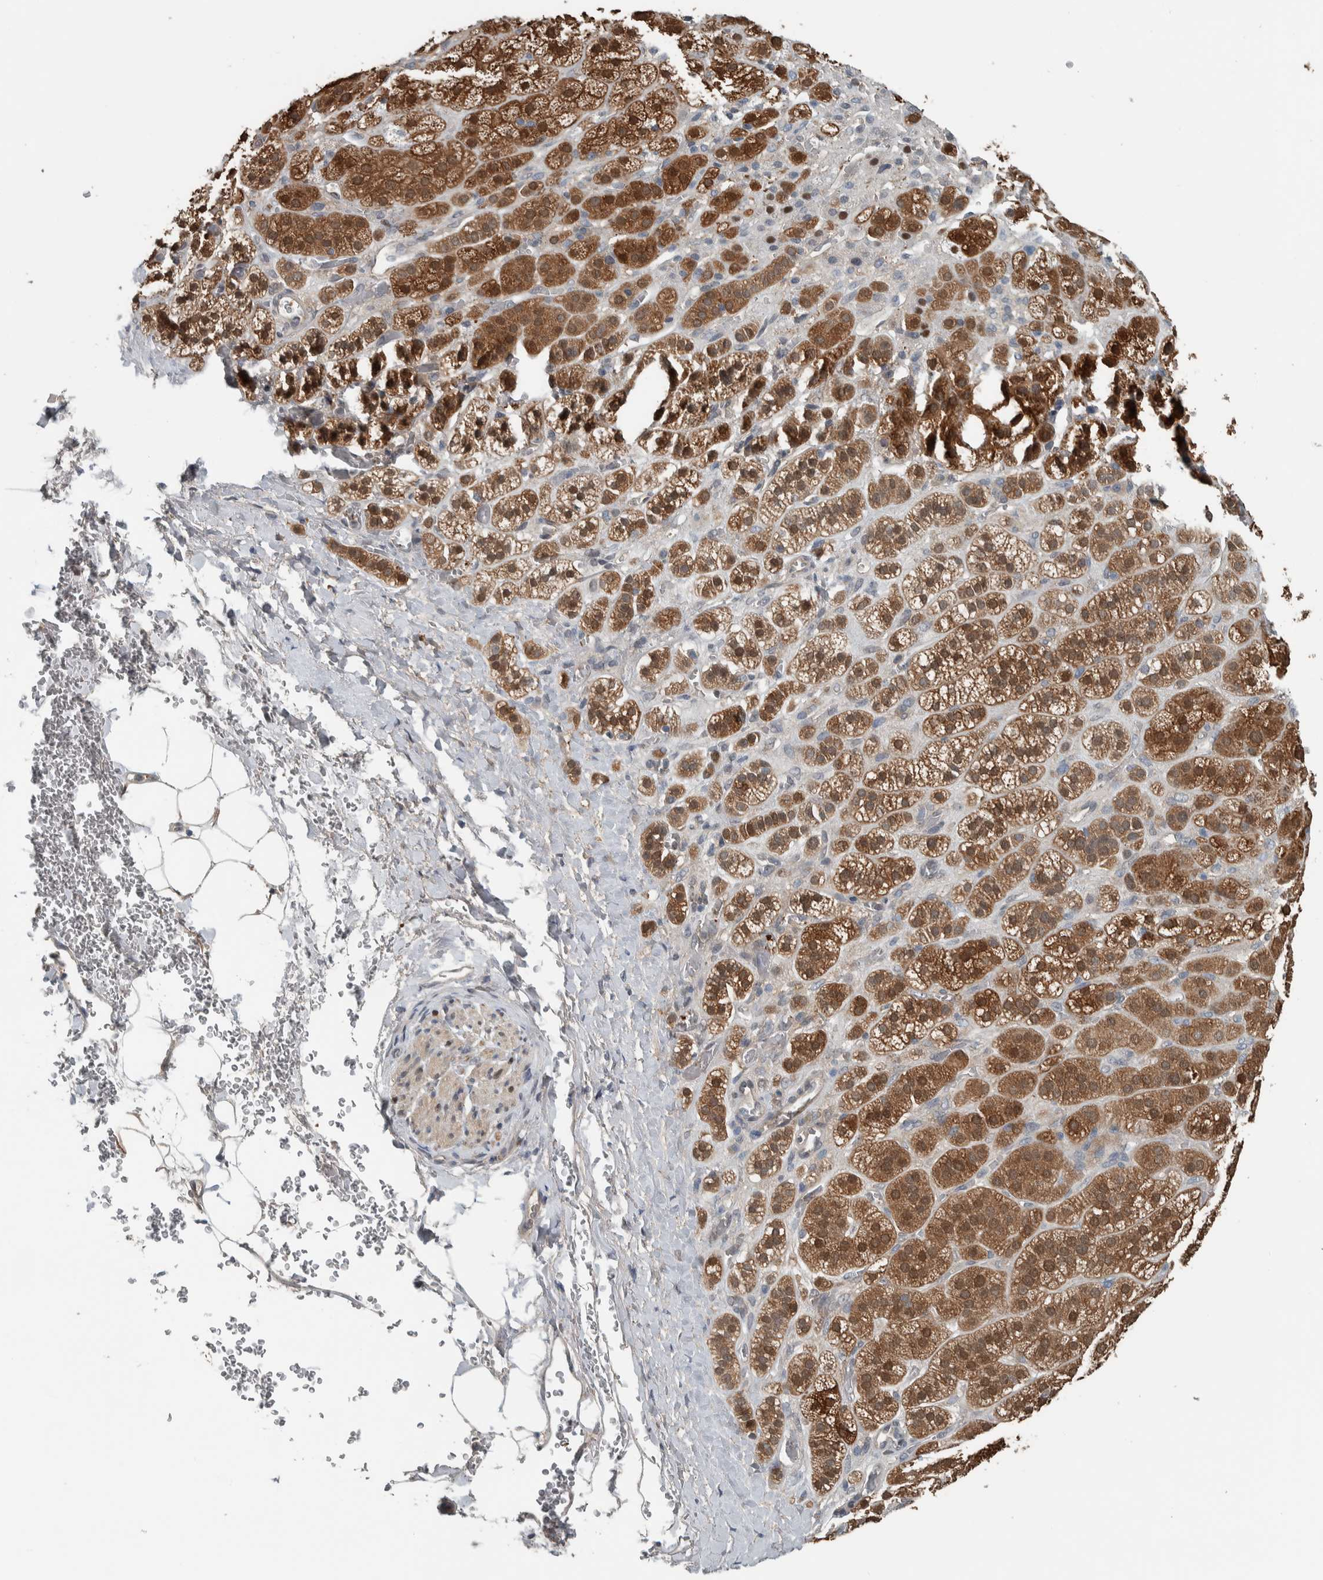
{"staining": {"intensity": "strong", "quantity": ">75%", "location": "cytoplasmic/membranous"}, "tissue": "adrenal gland", "cell_type": "Glandular cells", "image_type": "normal", "snomed": [{"axis": "morphology", "description": "Normal tissue, NOS"}, {"axis": "topography", "description": "Adrenal gland"}], "caption": "An IHC micrograph of normal tissue is shown. Protein staining in brown labels strong cytoplasmic/membranous positivity in adrenal gland within glandular cells.", "gene": "ALAD", "patient": {"sex": "male", "age": 56}}